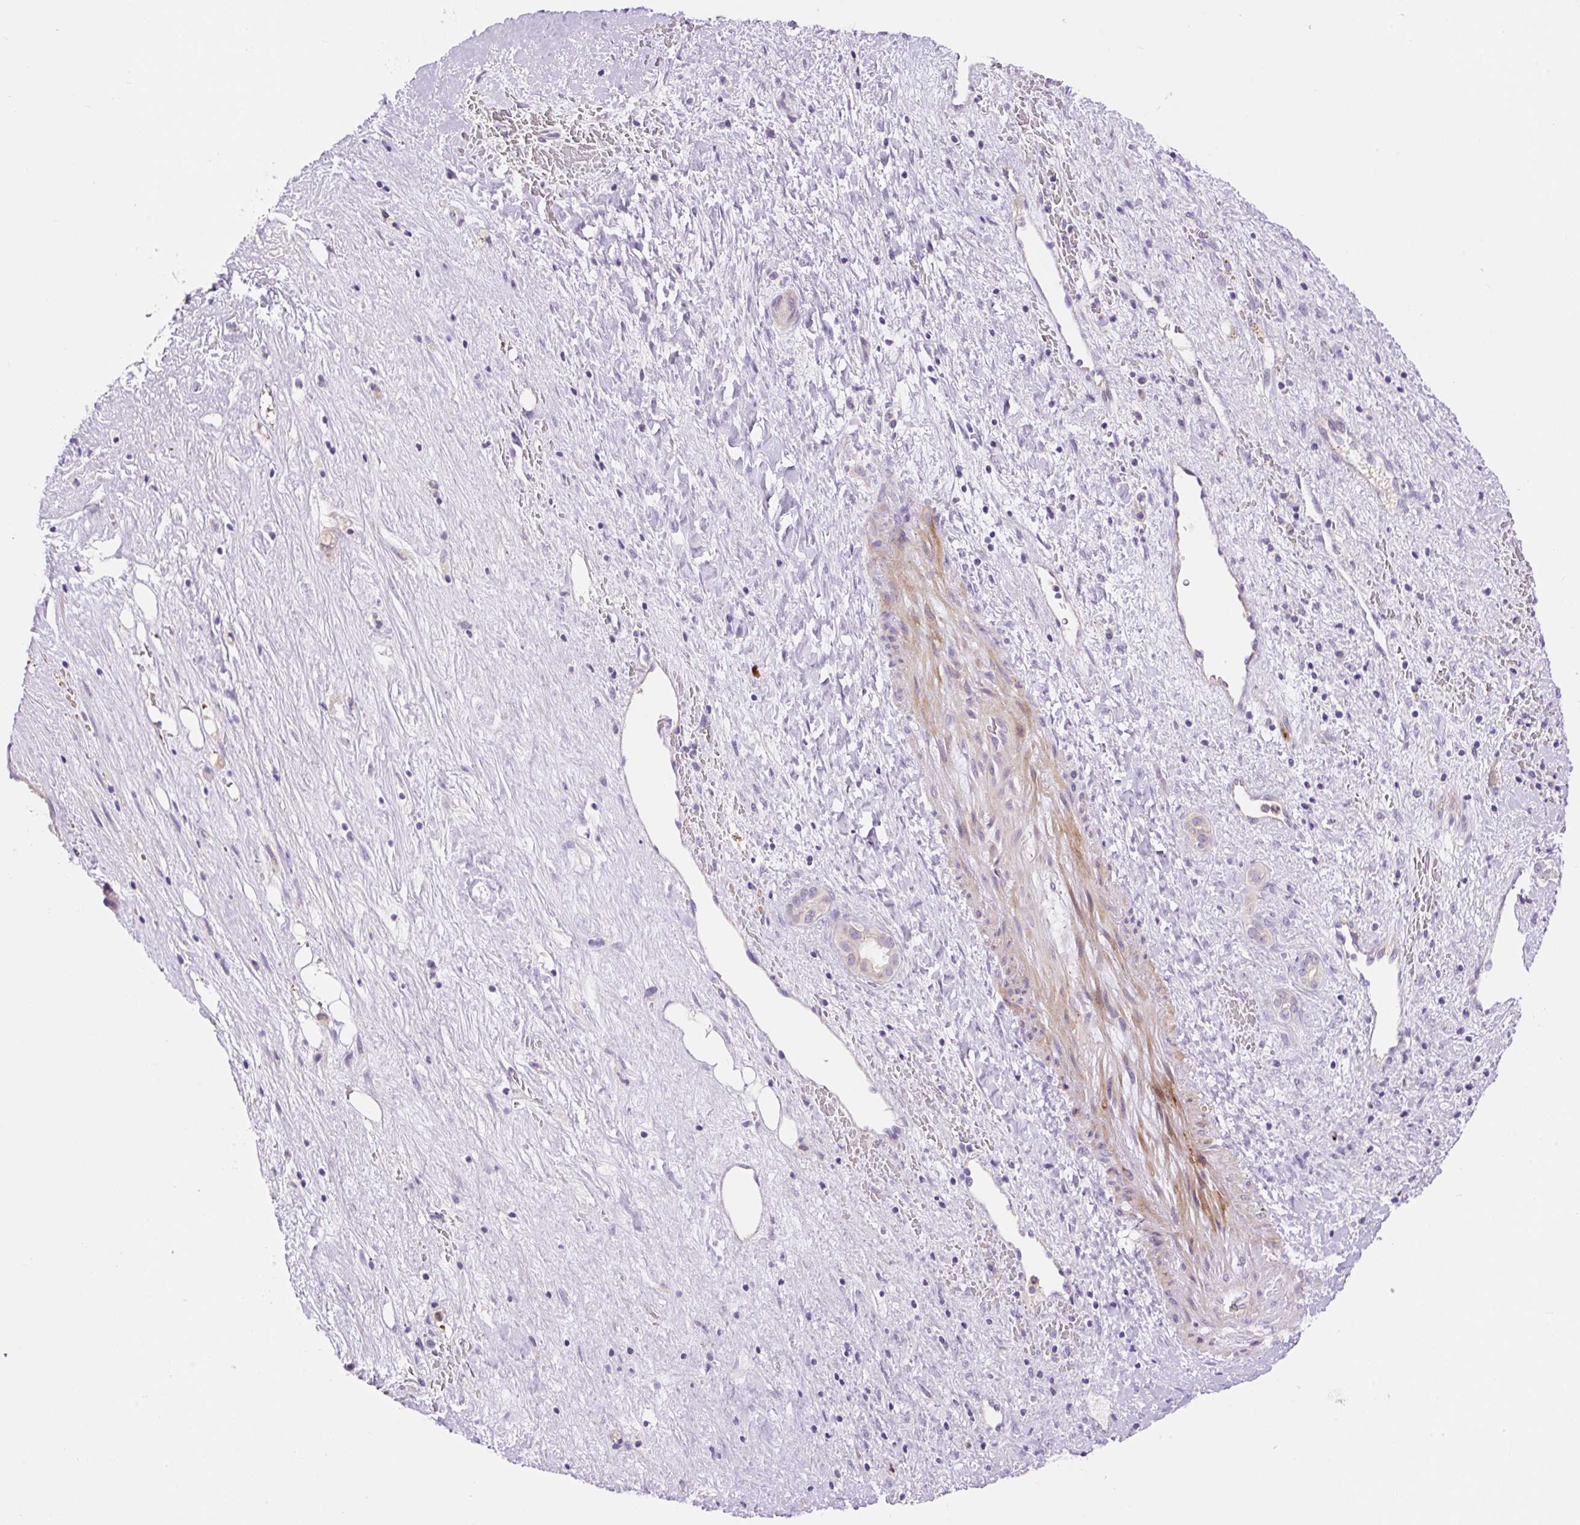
{"staining": {"intensity": "negative", "quantity": "none", "location": "none"}, "tissue": "liver cancer", "cell_type": "Tumor cells", "image_type": "cancer", "snomed": [{"axis": "morphology", "description": "Carcinoma, Hepatocellular, NOS"}, {"axis": "topography", "description": "Liver"}], "caption": "Tumor cells are negative for protein expression in human liver cancer.", "gene": "LHFPL5", "patient": {"sex": "male", "age": 76}}